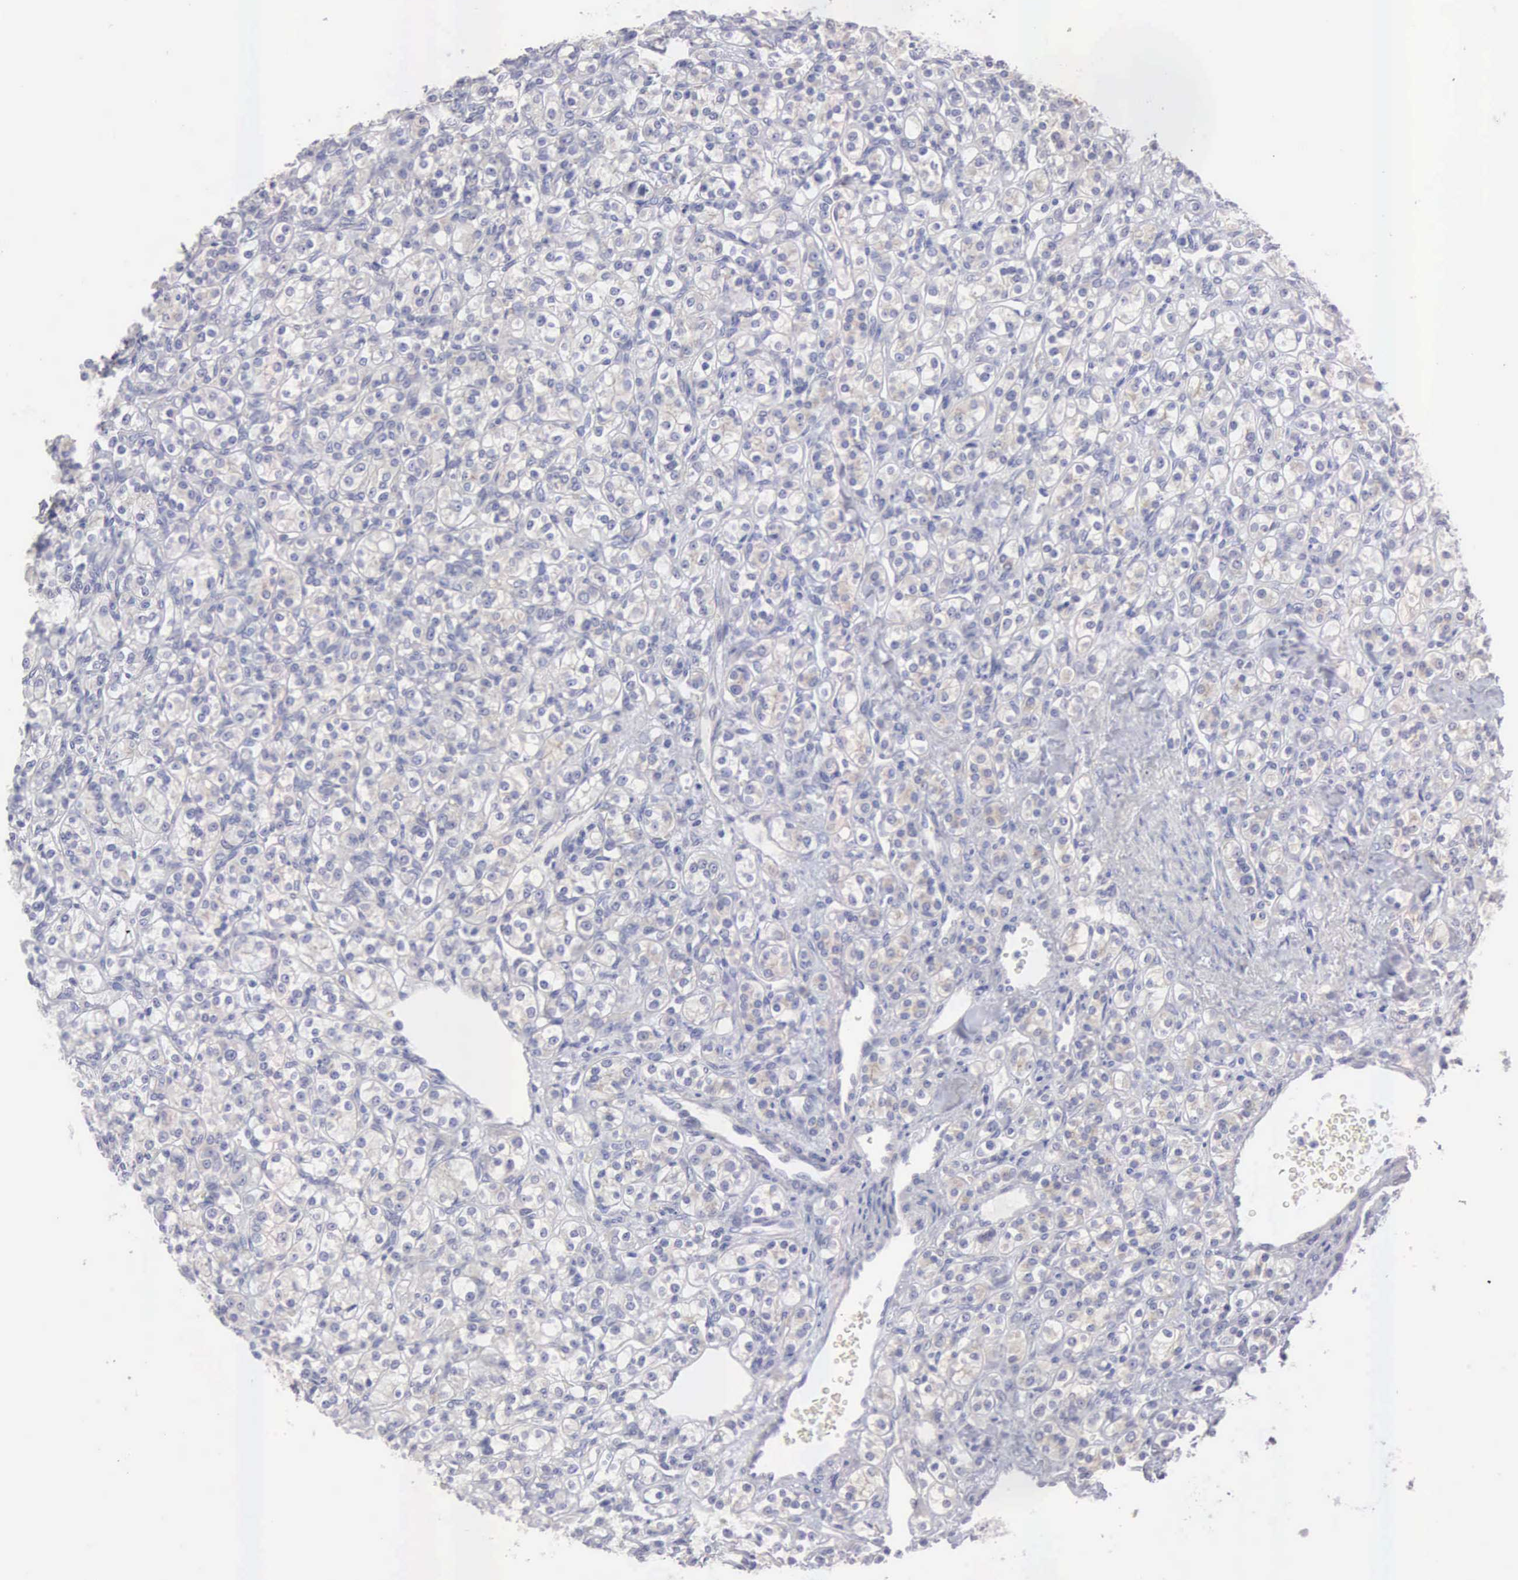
{"staining": {"intensity": "weak", "quantity": "<25%", "location": "cytoplasmic/membranous"}, "tissue": "renal cancer", "cell_type": "Tumor cells", "image_type": "cancer", "snomed": [{"axis": "morphology", "description": "Adenocarcinoma, NOS"}, {"axis": "topography", "description": "Kidney"}], "caption": "This is a image of immunohistochemistry staining of renal adenocarcinoma, which shows no expression in tumor cells. (DAB (3,3'-diaminobenzidine) immunohistochemistry (IHC) with hematoxylin counter stain).", "gene": "CEP170B", "patient": {"sex": "male", "age": 77}}